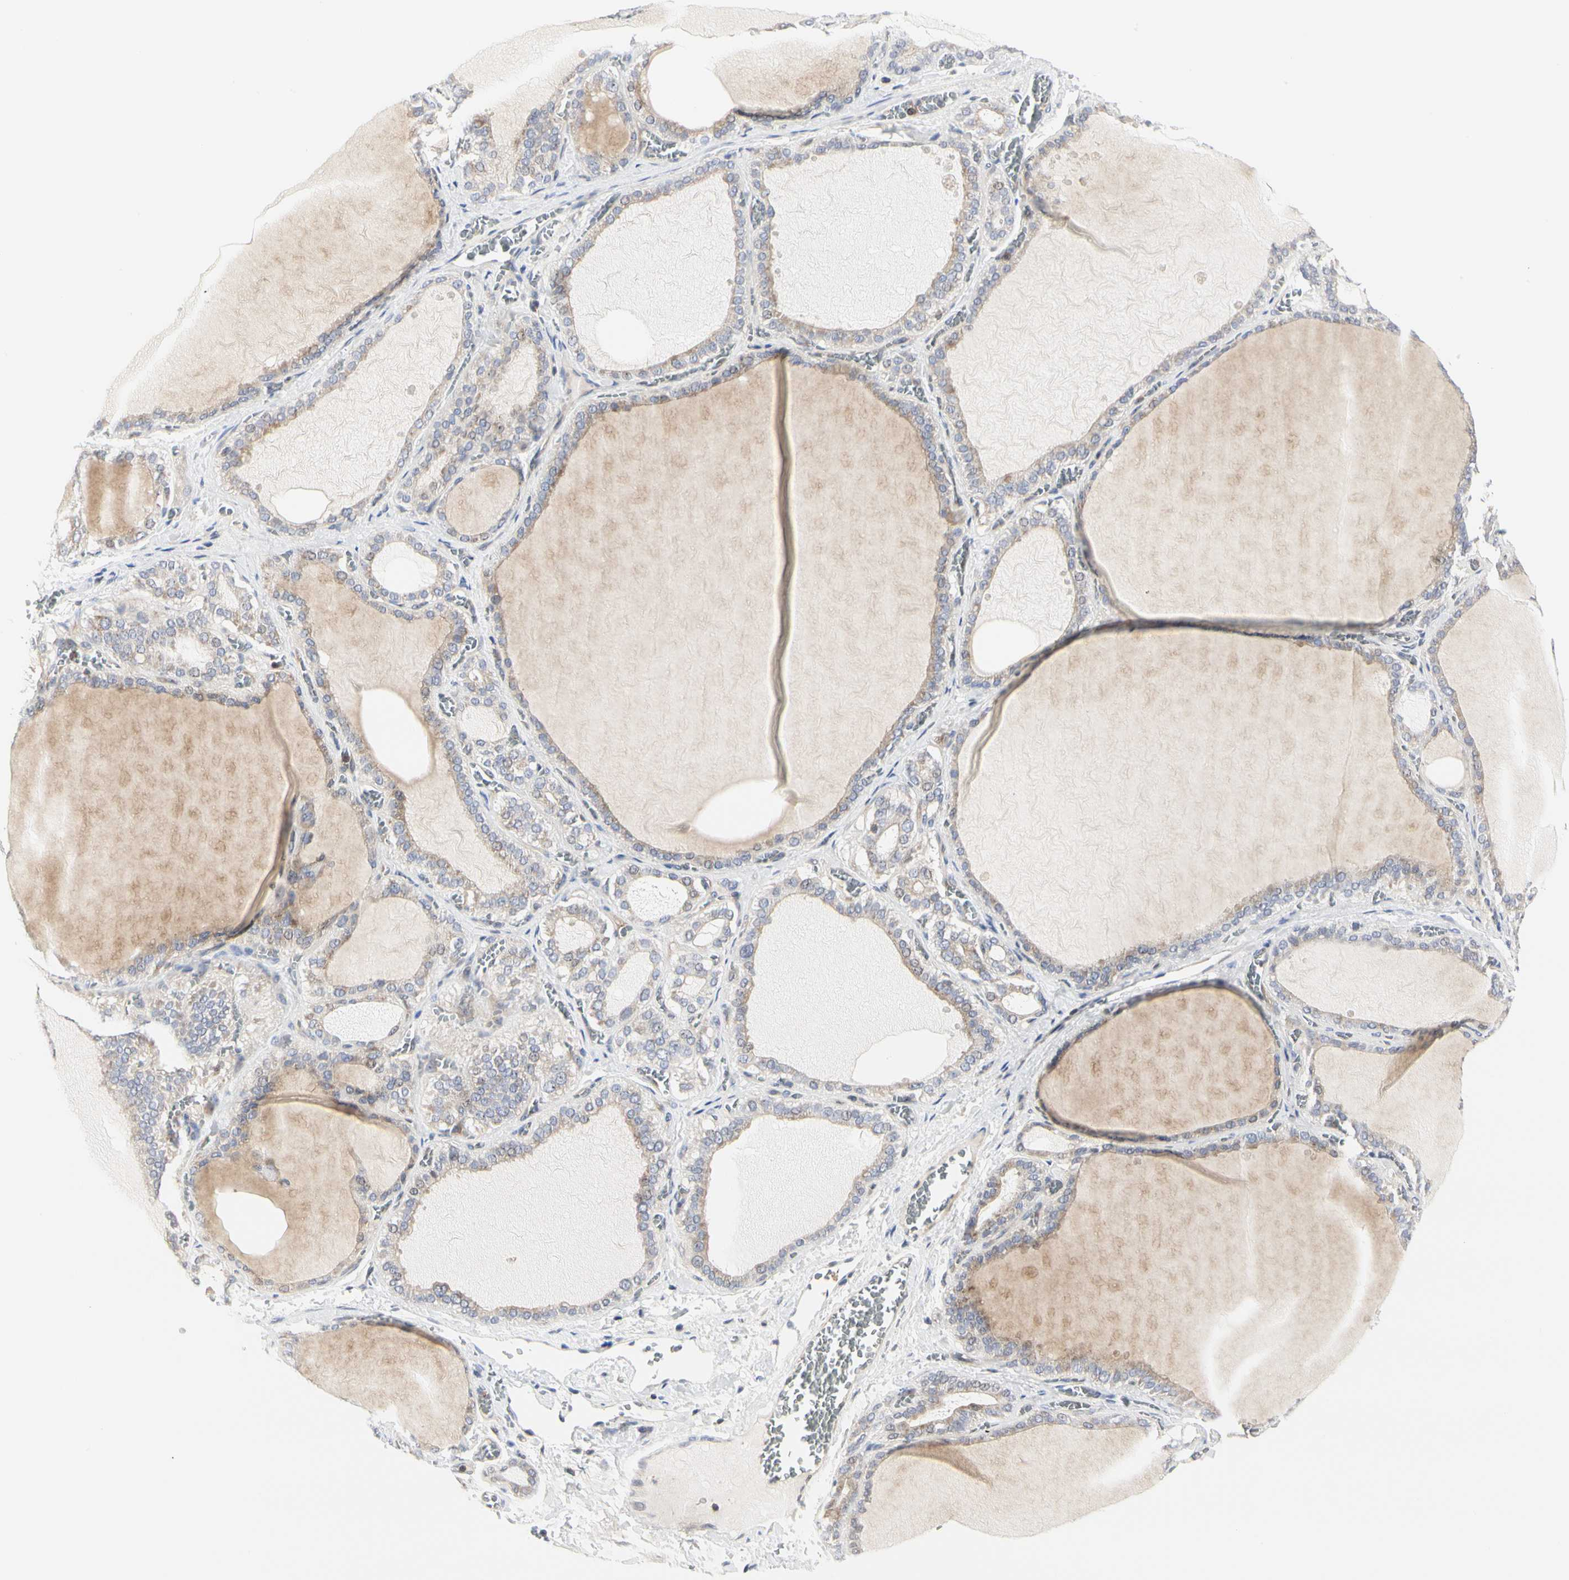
{"staining": {"intensity": "weak", "quantity": ">75%", "location": "cytoplasmic/membranous"}, "tissue": "thyroid gland", "cell_type": "Glandular cells", "image_type": "normal", "snomed": [{"axis": "morphology", "description": "Normal tissue, NOS"}, {"axis": "topography", "description": "Thyroid gland"}], "caption": "Immunohistochemistry of normal thyroid gland exhibits low levels of weak cytoplasmic/membranous positivity in approximately >75% of glandular cells. The staining was performed using DAB (3,3'-diaminobenzidine) to visualize the protein expression in brown, while the nuclei were stained in blue with hematoxylin (Magnification: 20x).", "gene": "SHANK2", "patient": {"sex": "female", "age": 55}}